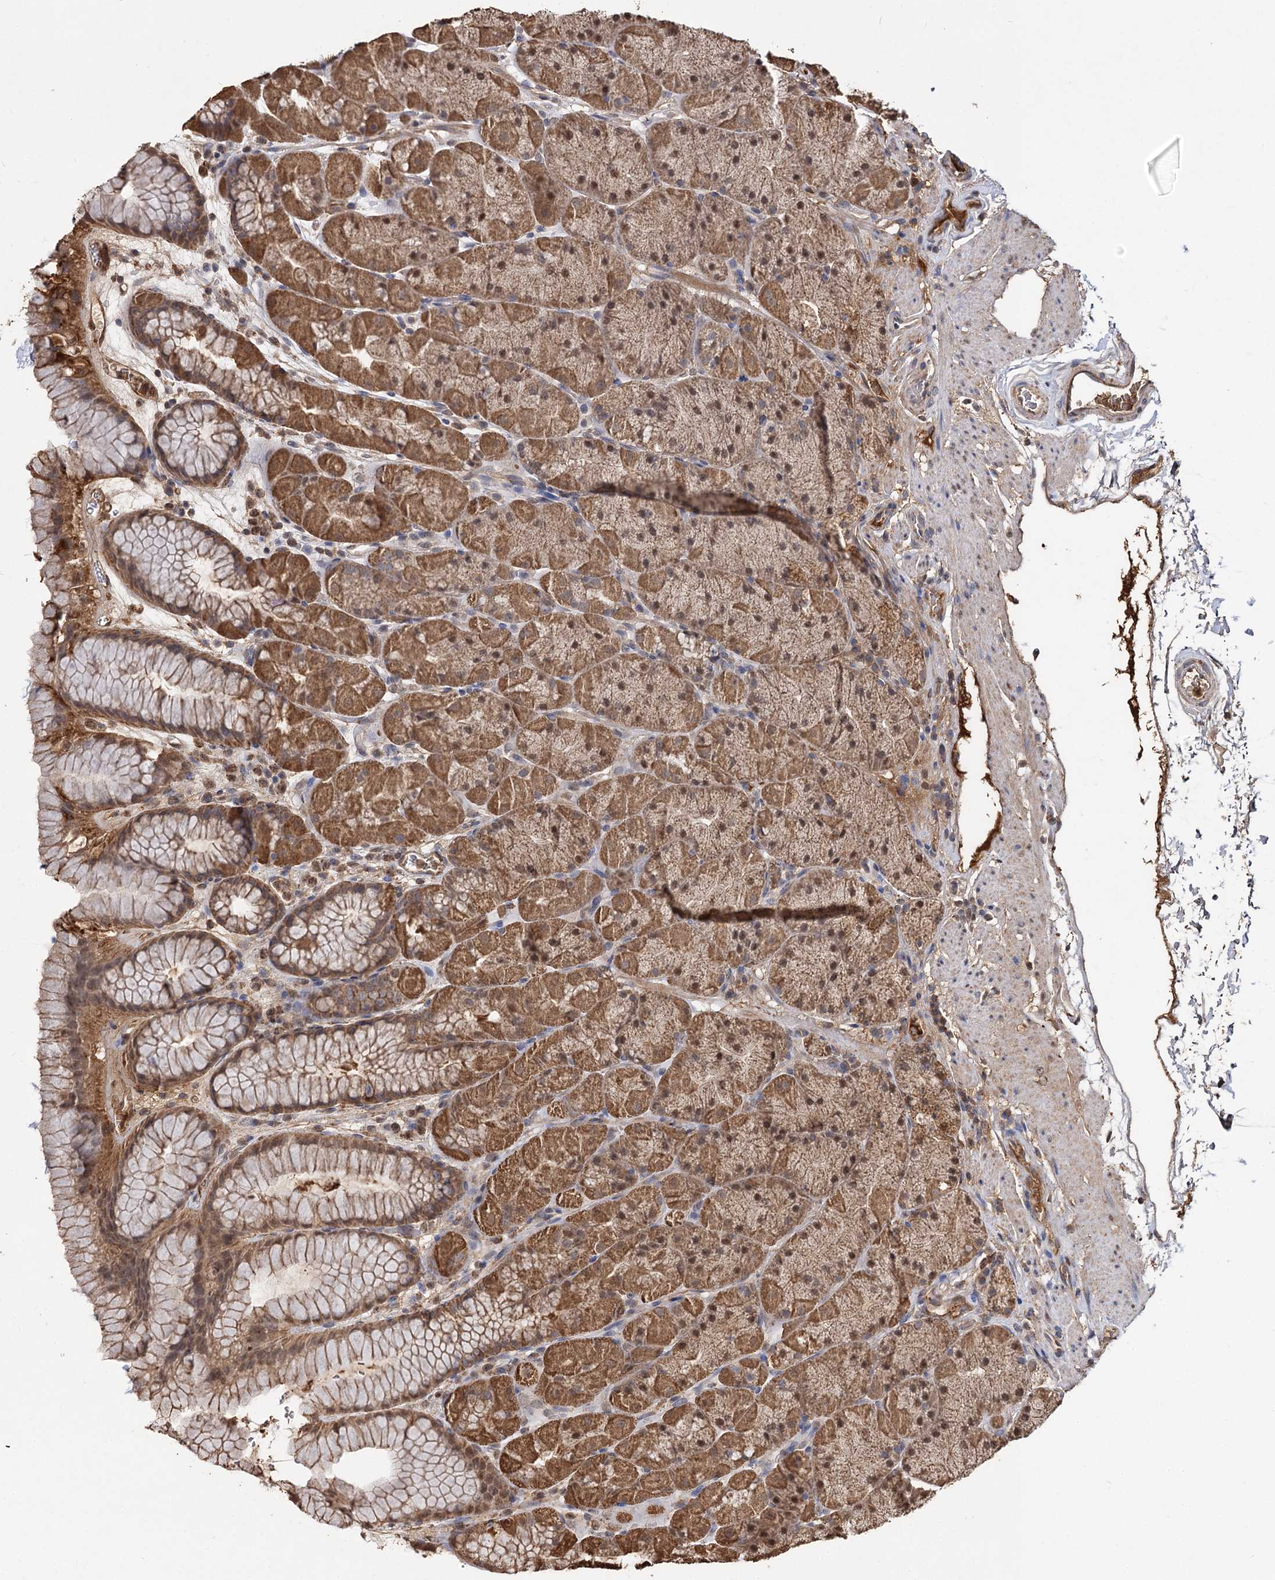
{"staining": {"intensity": "moderate", "quantity": ">75%", "location": "cytoplasmic/membranous,nuclear"}, "tissue": "stomach", "cell_type": "Glandular cells", "image_type": "normal", "snomed": [{"axis": "morphology", "description": "Normal tissue, NOS"}, {"axis": "topography", "description": "Stomach, upper"}, {"axis": "topography", "description": "Stomach, lower"}], "caption": "Stomach stained with a brown dye displays moderate cytoplasmic/membranous,nuclear positive expression in about >75% of glandular cells.", "gene": "ARL13A", "patient": {"sex": "male", "age": 67}}